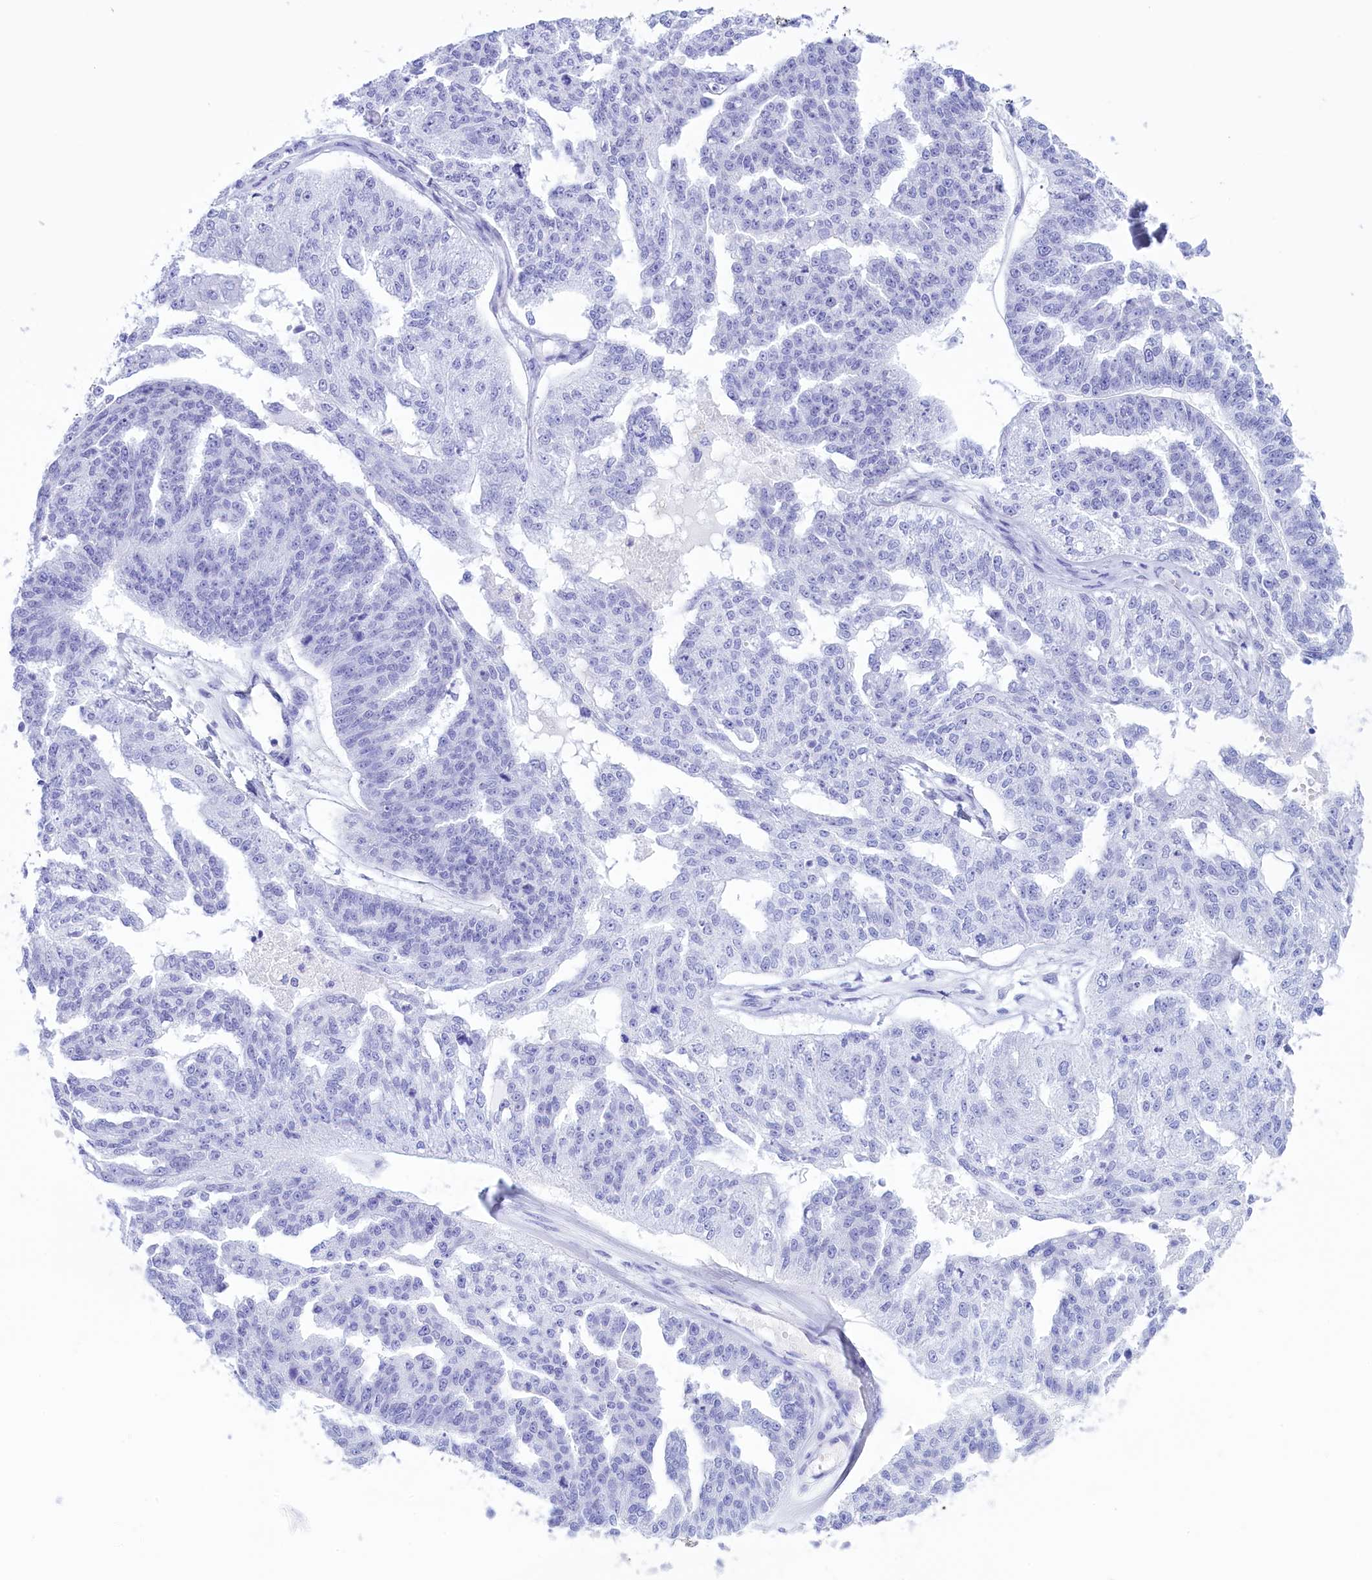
{"staining": {"intensity": "negative", "quantity": "none", "location": "none"}, "tissue": "ovarian cancer", "cell_type": "Tumor cells", "image_type": "cancer", "snomed": [{"axis": "morphology", "description": "Cystadenocarcinoma, serous, NOS"}, {"axis": "topography", "description": "Ovary"}], "caption": "This is an immunohistochemistry image of human serous cystadenocarcinoma (ovarian). There is no staining in tumor cells.", "gene": "BRI3", "patient": {"sex": "female", "age": 58}}